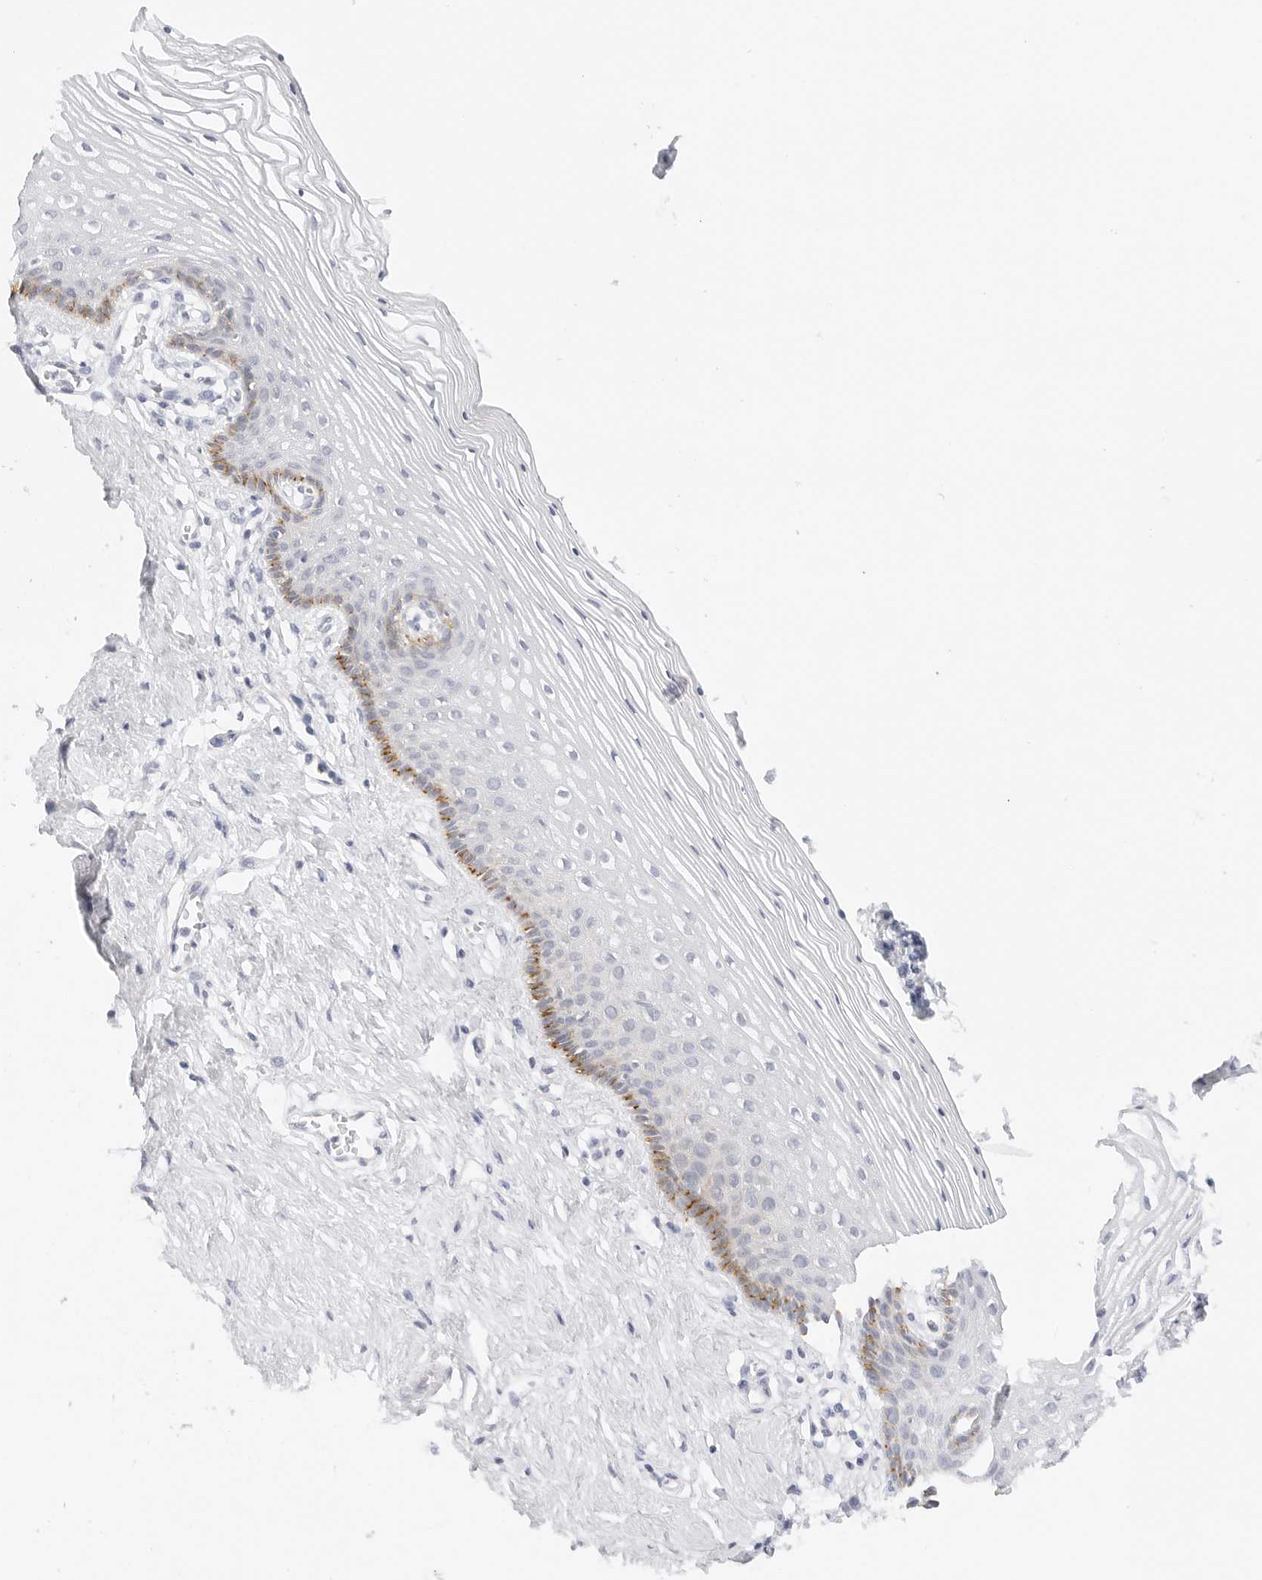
{"staining": {"intensity": "moderate", "quantity": "<25%", "location": "cytoplasmic/membranous"}, "tissue": "vagina", "cell_type": "Squamous epithelial cells", "image_type": "normal", "snomed": [{"axis": "morphology", "description": "Normal tissue, NOS"}, {"axis": "topography", "description": "Vagina"}], "caption": "Immunohistochemical staining of normal human vagina demonstrates <25% levels of moderate cytoplasmic/membranous protein expression in approximately <25% of squamous epithelial cells.", "gene": "PCDH19", "patient": {"sex": "female", "age": 32}}